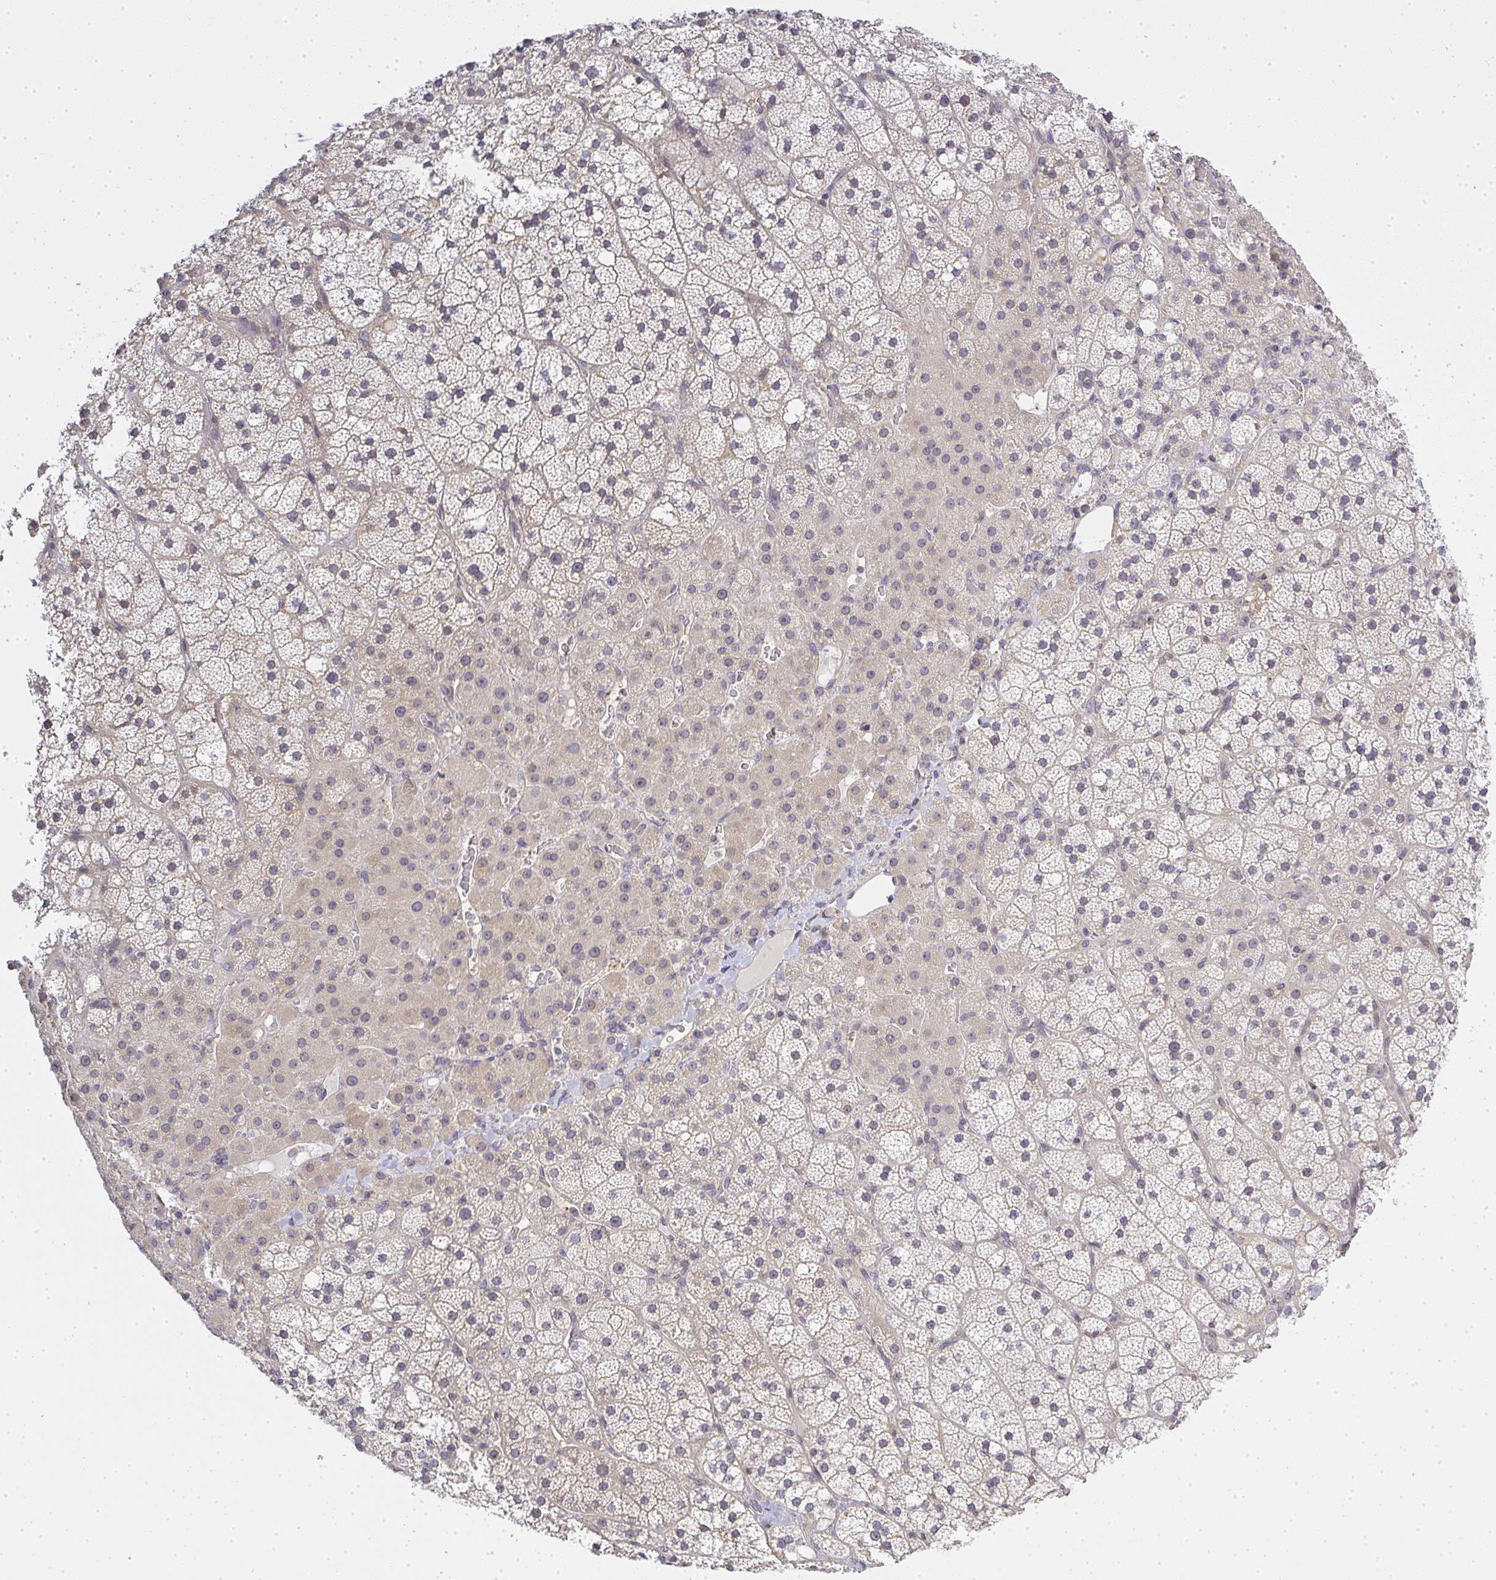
{"staining": {"intensity": "weak", "quantity": "<25%", "location": "cytoplasmic/membranous"}, "tissue": "adrenal gland", "cell_type": "Glandular cells", "image_type": "normal", "snomed": [{"axis": "morphology", "description": "Normal tissue, NOS"}, {"axis": "topography", "description": "Adrenal gland"}], "caption": "DAB immunohistochemical staining of normal adrenal gland displays no significant positivity in glandular cells.", "gene": "GSDMB", "patient": {"sex": "male", "age": 53}}